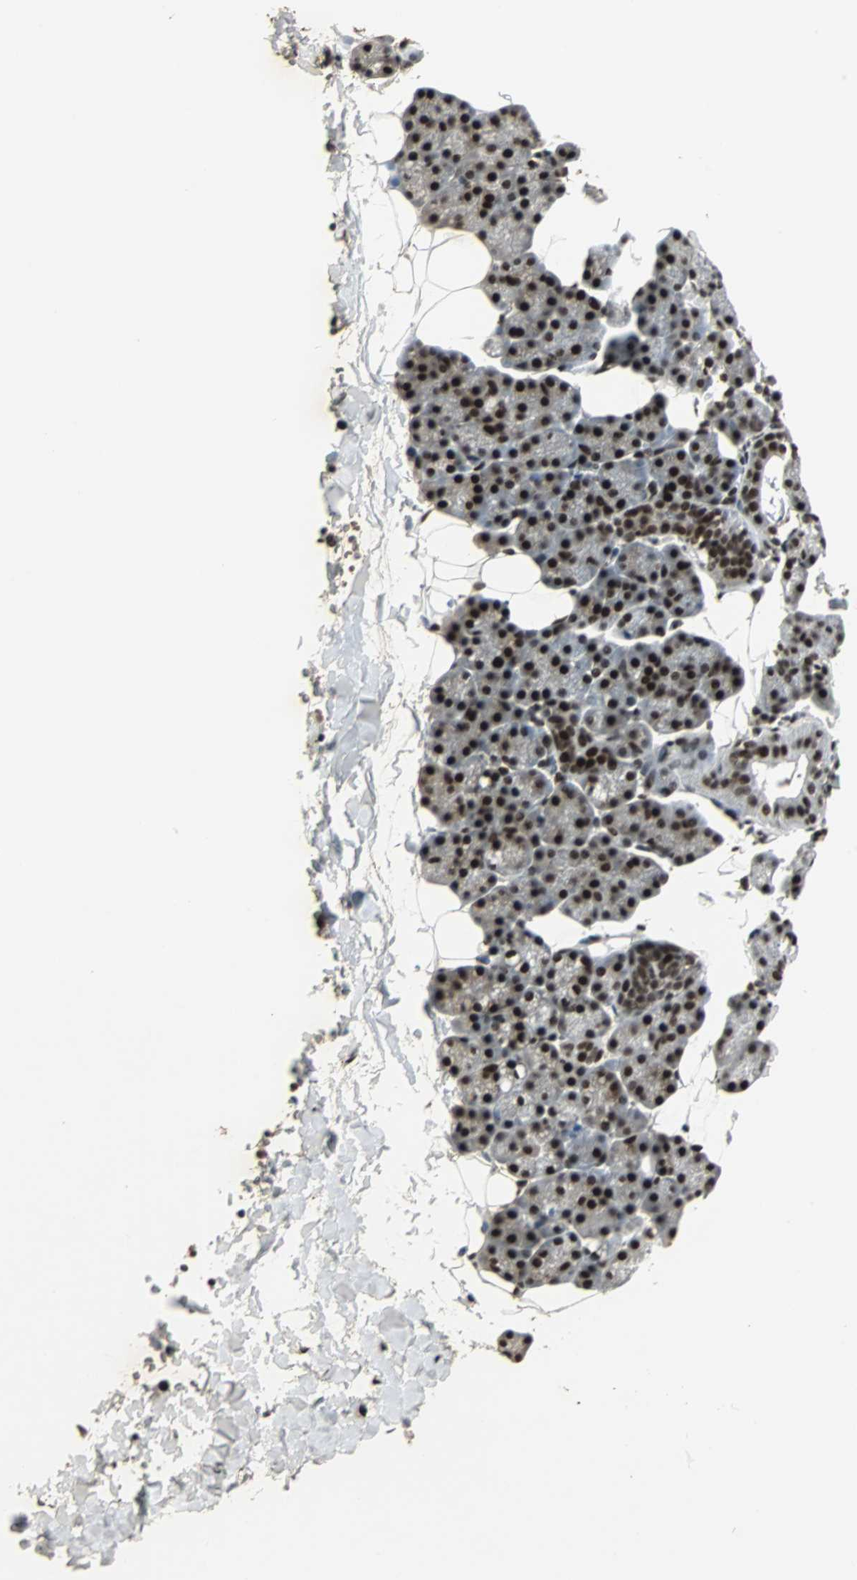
{"staining": {"intensity": "strong", "quantity": ">75%", "location": "nuclear"}, "tissue": "salivary gland", "cell_type": "Glandular cells", "image_type": "normal", "snomed": [{"axis": "morphology", "description": "Normal tissue, NOS"}, {"axis": "topography", "description": "Lymph node"}, {"axis": "topography", "description": "Salivary gland"}], "caption": "A brown stain shows strong nuclear positivity of a protein in glandular cells of benign human salivary gland. The staining was performed using DAB, with brown indicating positive protein expression. Nuclei are stained blue with hematoxylin.", "gene": "TAF5", "patient": {"sex": "male", "age": 8}}